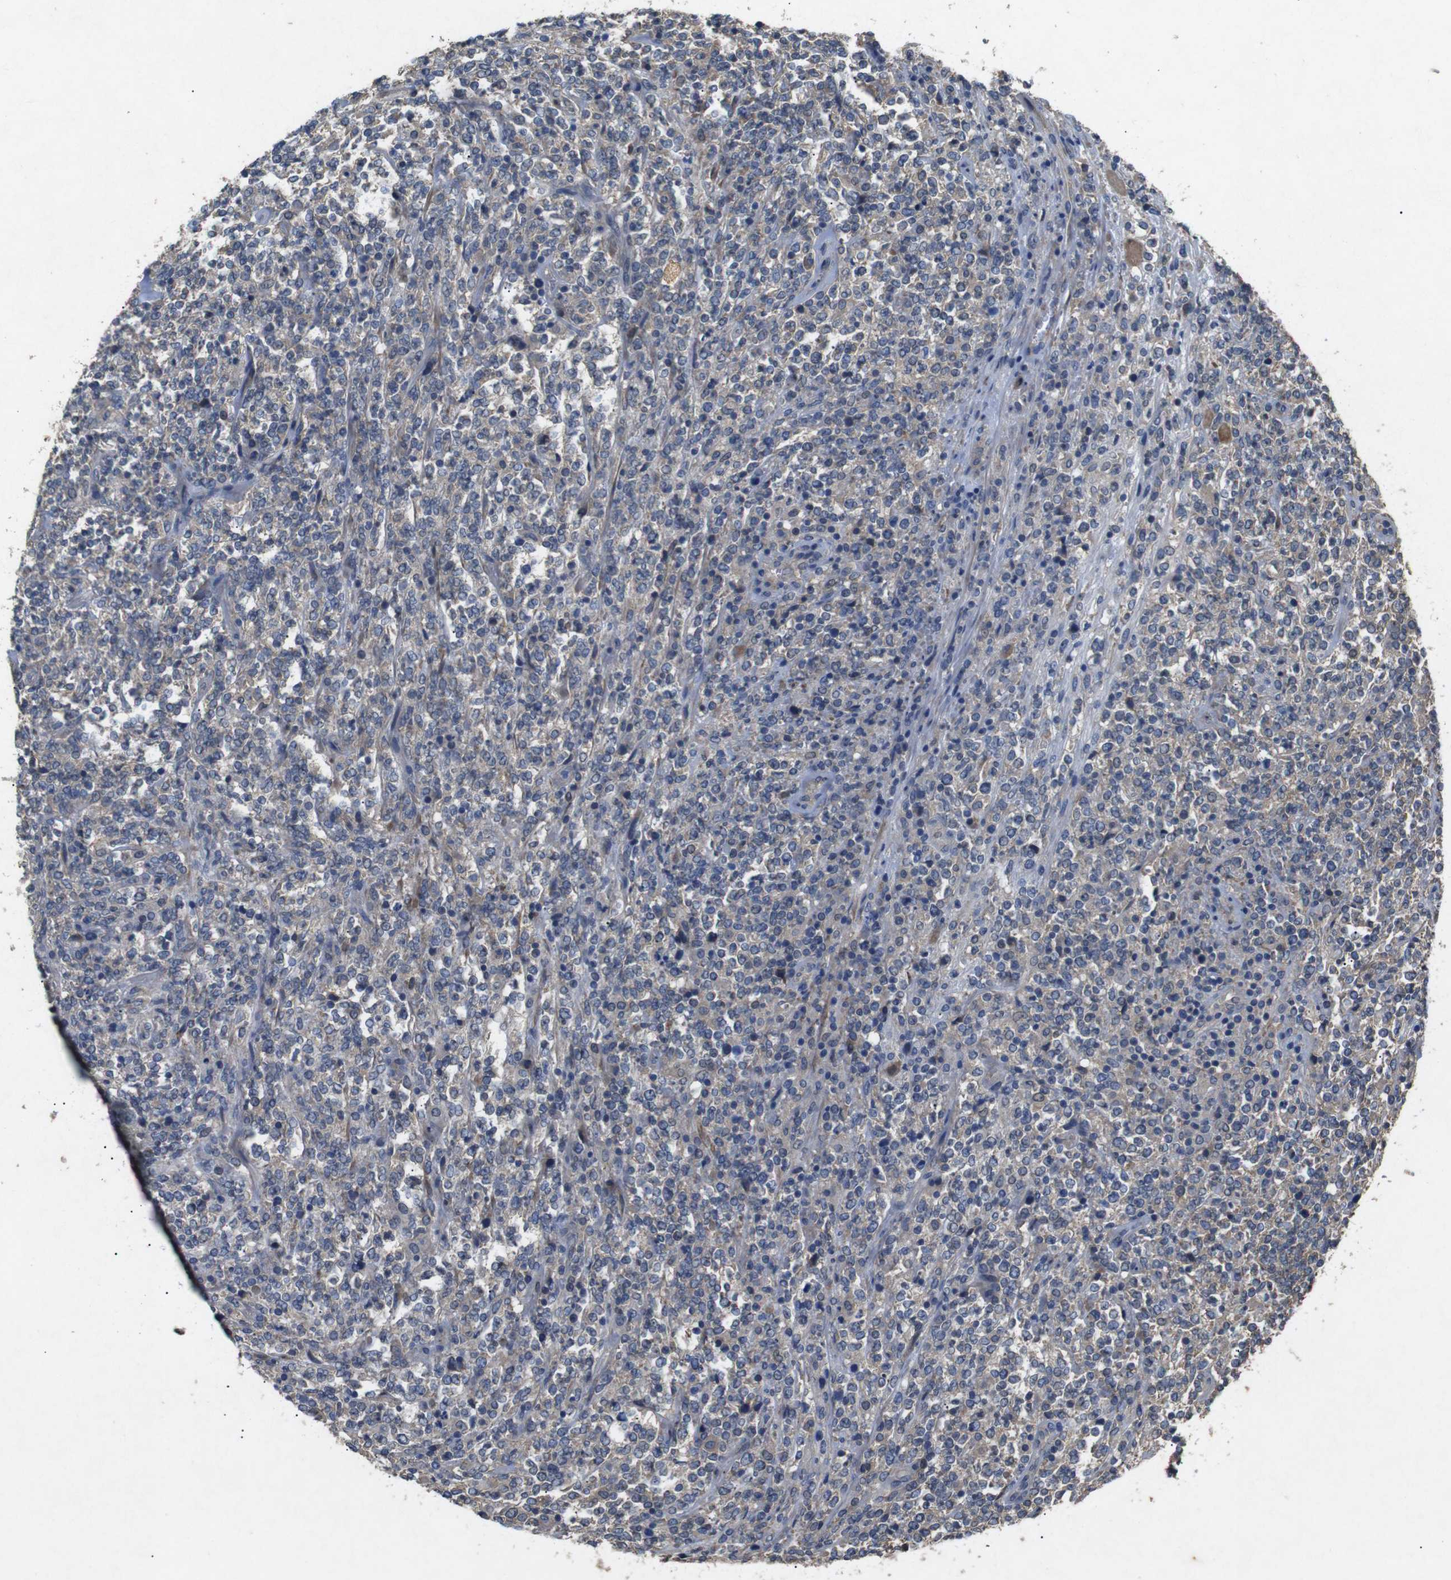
{"staining": {"intensity": "weak", "quantity": "25%-75%", "location": "cytoplasmic/membranous"}, "tissue": "lymphoma", "cell_type": "Tumor cells", "image_type": "cancer", "snomed": [{"axis": "morphology", "description": "Malignant lymphoma, non-Hodgkin's type, High grade"}, {"axis": "topography", "description": "Soft tissue"}], "caption": "Lymphoma stained for a protein demonstrates weak cytoplasmic/membranous positivity in tumor cells. Nuclei are stained in blue.", "gene": "BNIP3", "patient": {"sex": "male", "age": 18}}